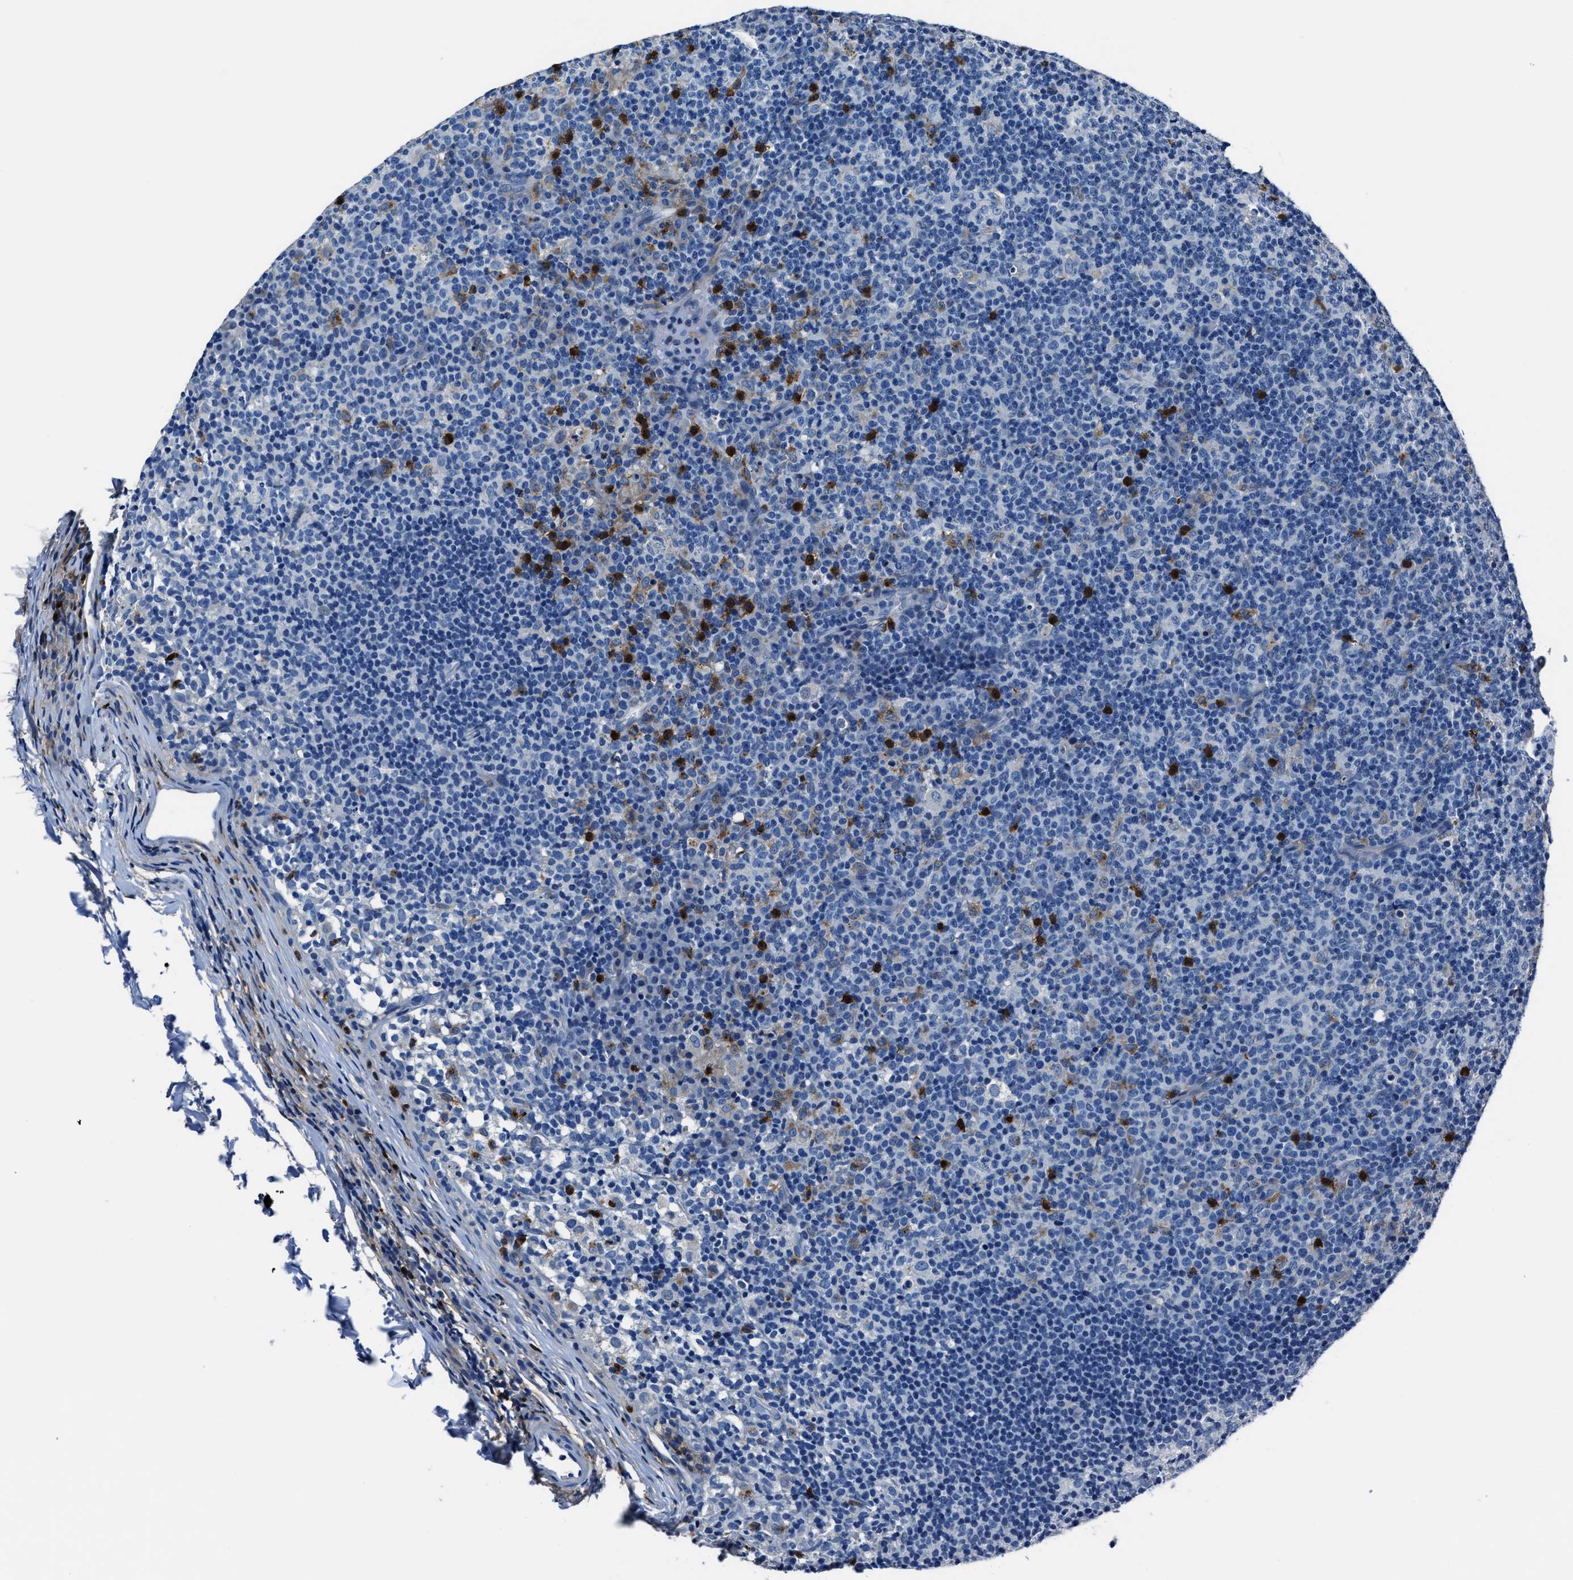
{"staining": {"intensity": "negative", "quantity": "none", "location": "none"}, "tissue": "lymph node", "cell_type": "Germinal center cells", "image_type": "normal", "snomed": [{"axis": "morphology", "description": "Normal tissue, NOS"}, {"axis": "morphology", "description": "Inflammation, NOS"}, {"axis": "topography", "description": "Lymph node"}], "caption": "The immunohistochemistry image has no significant expression in germinal center cells of lymph node.", "gene": "FGL2", "patient": {"sex": "male", "age": 55}}